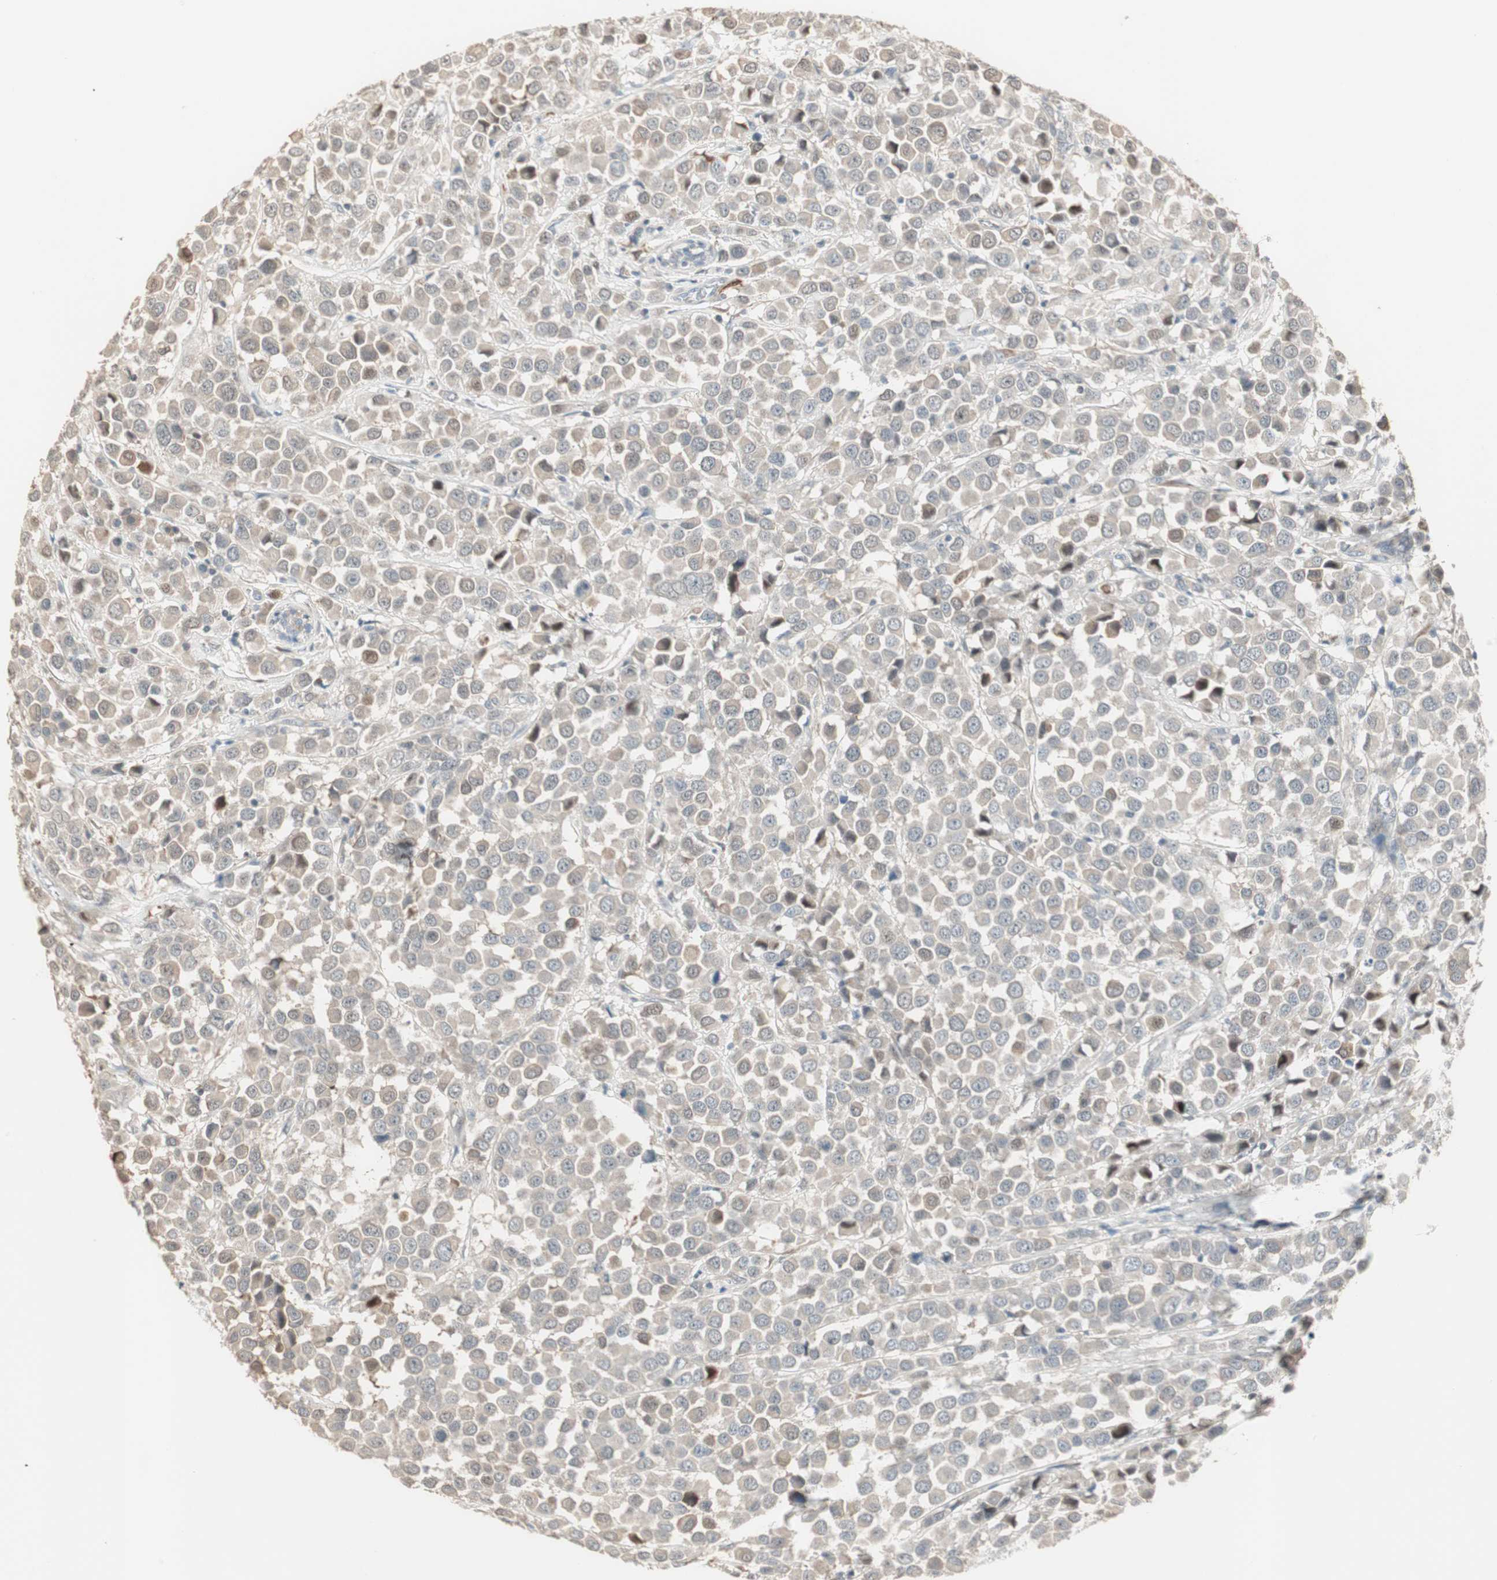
{"staining": {"intensity": "weak", "quantity": ">75%", "location": "cytoplasmic/membranous"}, "tissue": "breast cancer", "cell_type": "Tumor cells", "image_type": "cancer", "snomed": [{"axis": "morphology", "description": "Duct carcinoma"}, {"axis": "topography", "description": "Breast"}], "caption": "Tumor cells demonstrate weak cytoplasmic/membranous positivity in about >75% of cells in invasive ductal carcinoma (breast).", "gene": "PDZK1", "patient": {"sex": "female", "age": 61}}